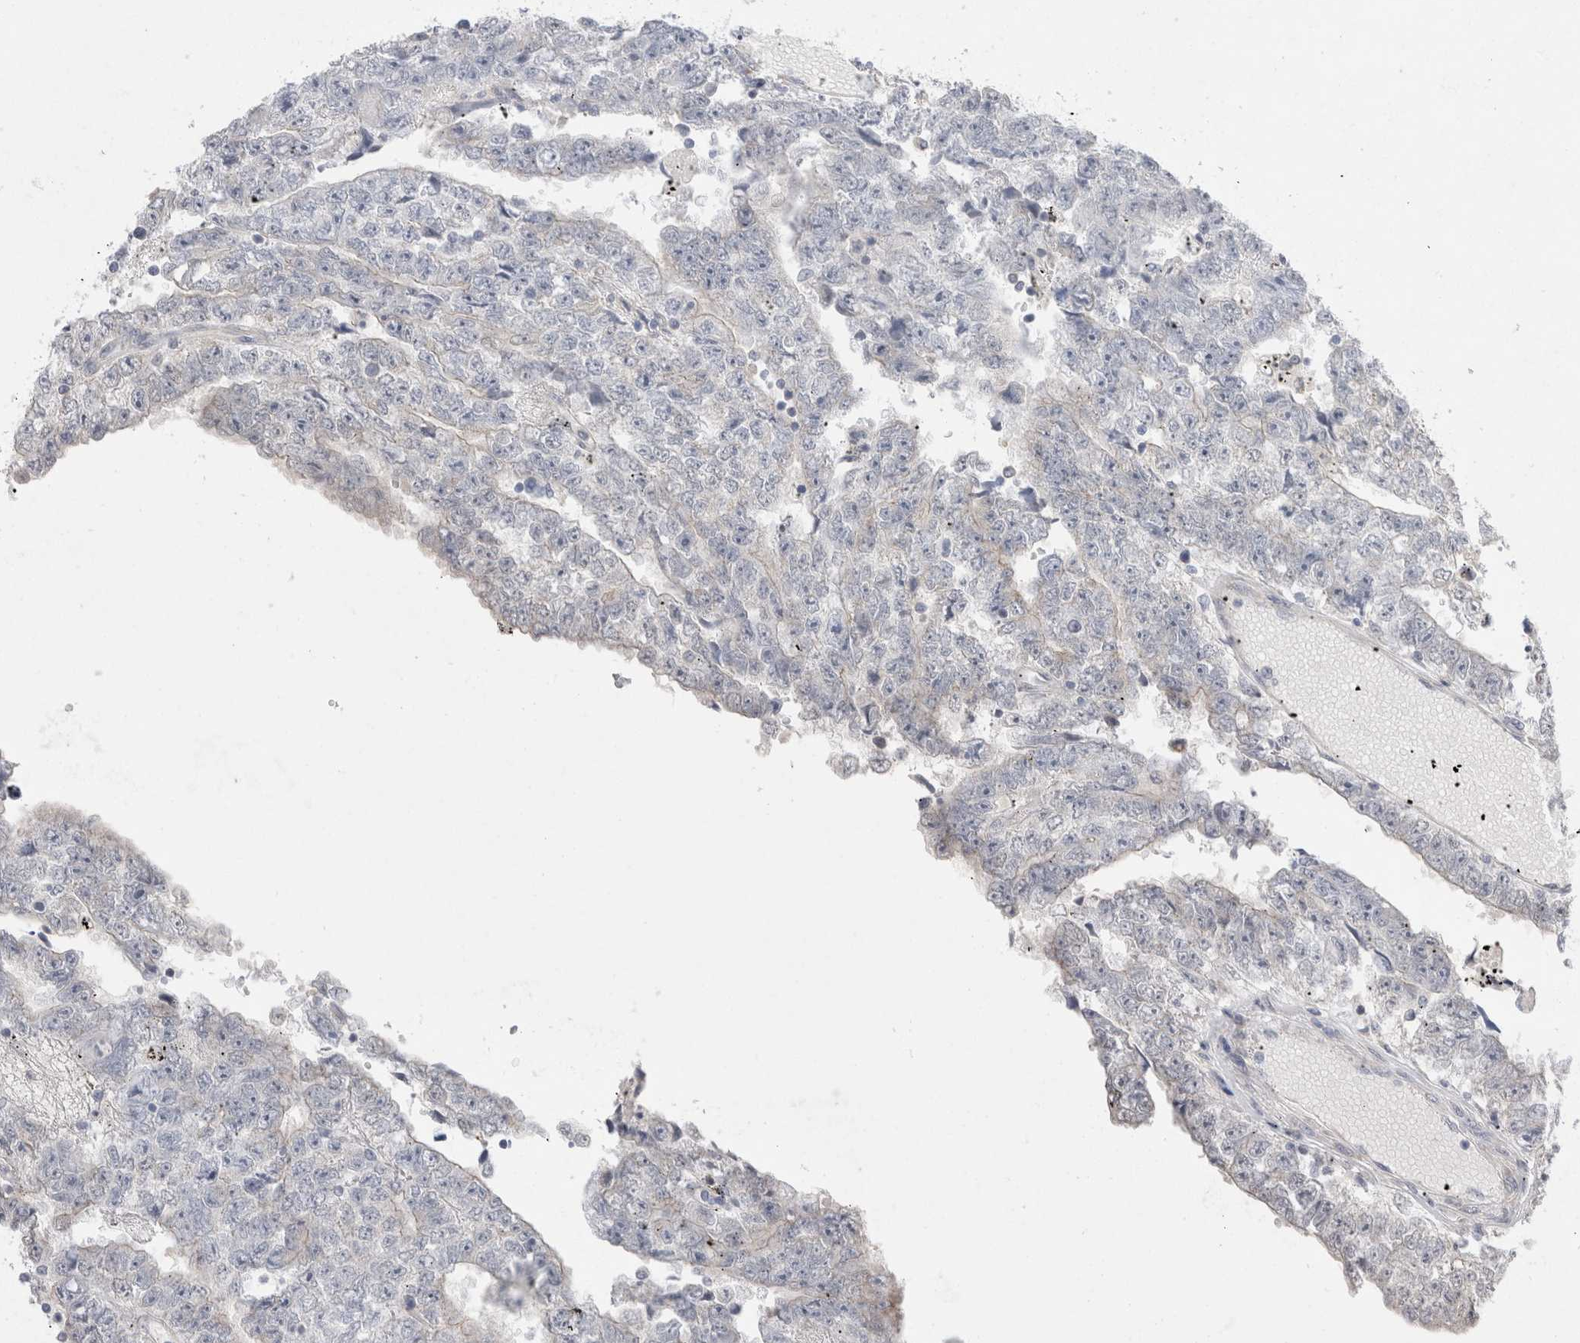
{"staining": {"intensity": "negative", "quantity": "none", "location": "none"}, "tissue": "testis cancer", "cell_type": "Tumor cells", "image_type": "cancer", "snomed": [{"axis": "morphology", "description": "Carcinoma, Embryonal, NOS"}, {"axis": "topography", "description": "Testis"}], "caption": "This is an immunohistochemistry photomicrograph of human embryonal carcinoma (testis). There is no expression in tumor cells.", "gene": "GAA", "patient": {"sex": "male", "age": 25}}